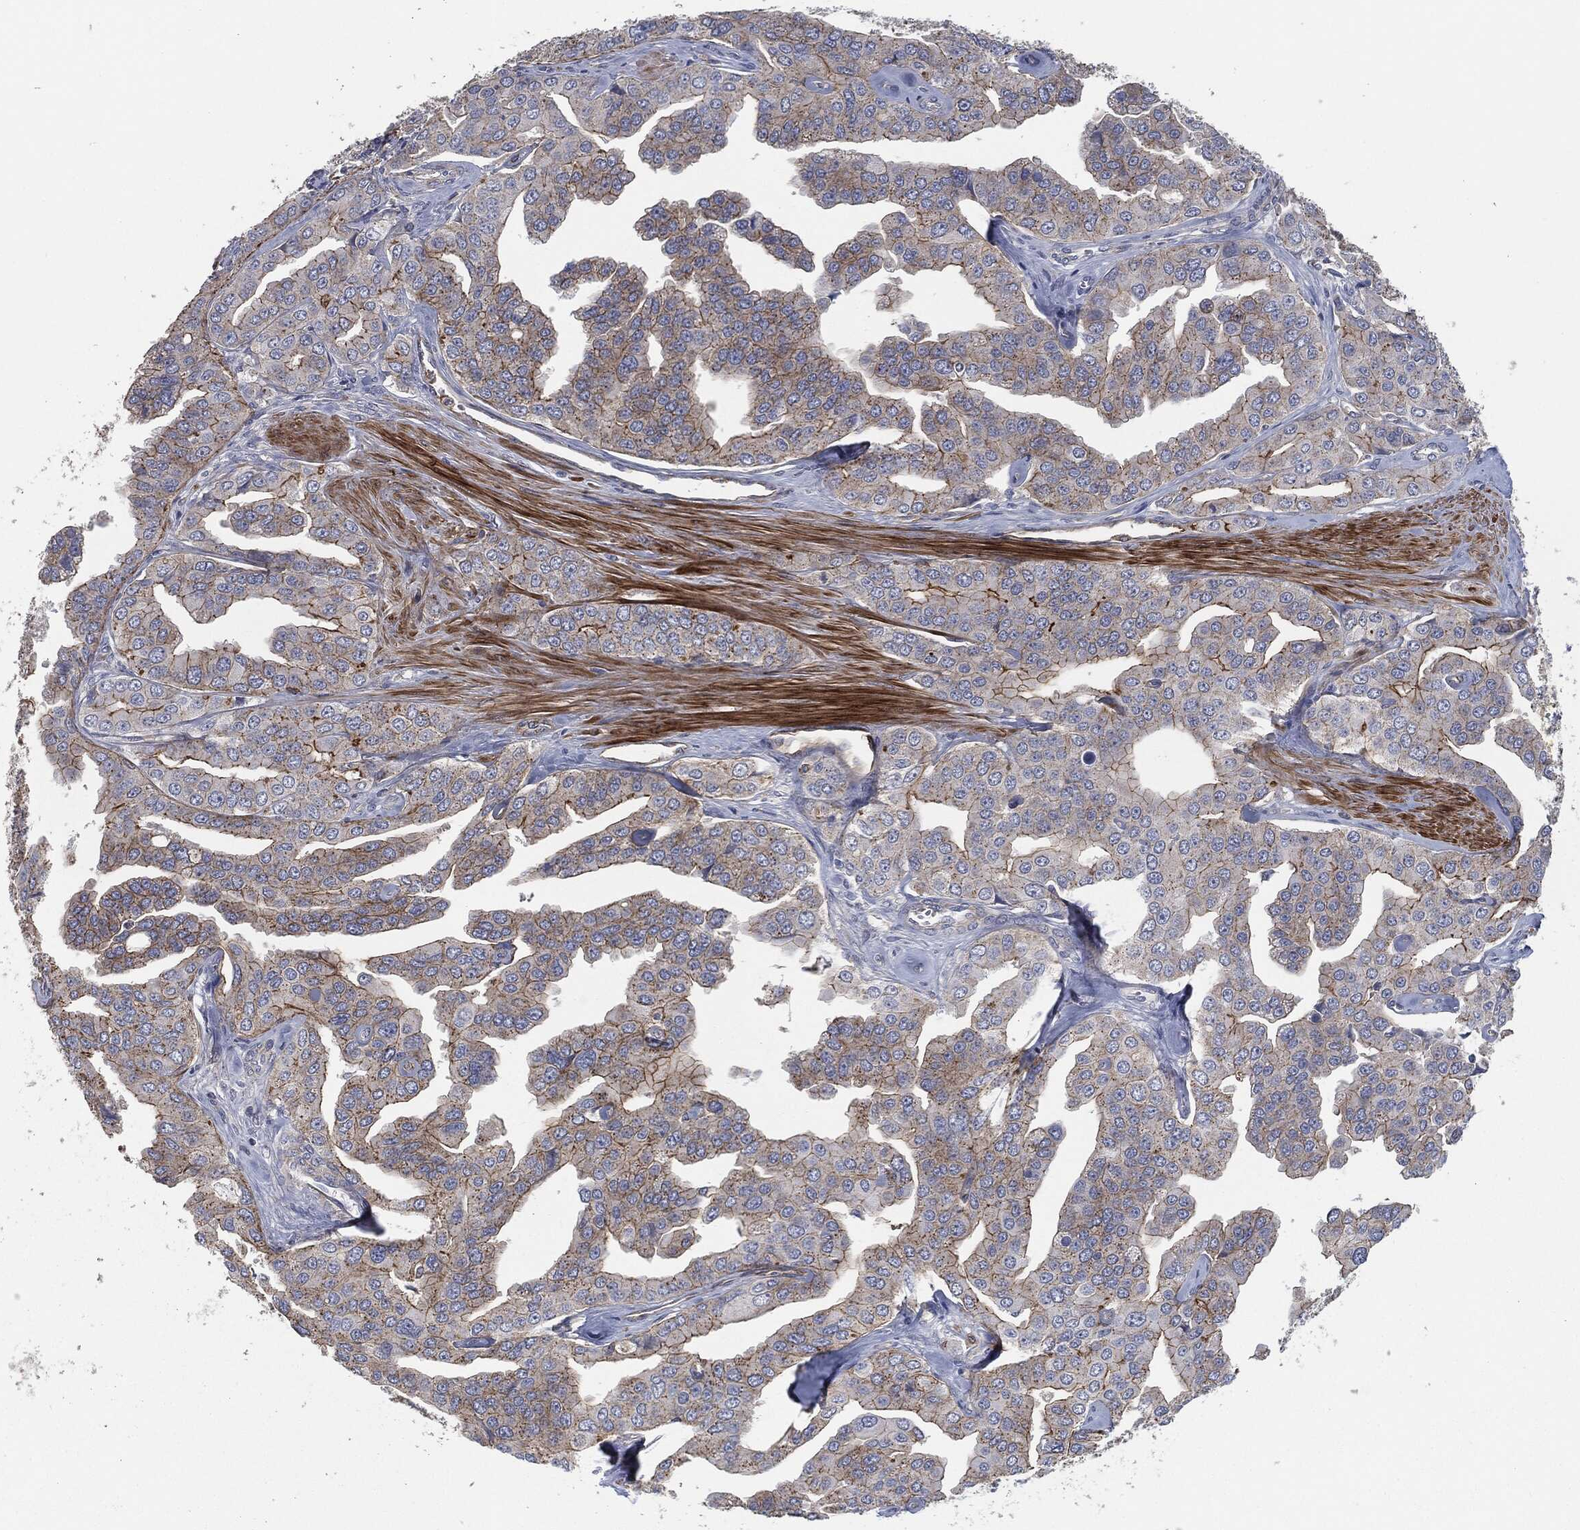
{"staining": {"intensity": "strong", "quantity": "<25%", "location": "cytoplasmic/membranous"}, "tissue": "prostate cancer", "cell_type": "Tumor cells", "image_type": "cancer", "snomed": [{"axis": "morphology", "description": "Adenocarcinoma, NOS"}, {"axis": "topography", "description": "Prostate and seminal vesicle, NOS"}, {"axis": "topography", "description": "Prostate"}], "caption": "Strong cytoplasmic/membranous expression for a protein is seen in about <25% of tumor cells of prostate cancer using IHC.", "gene": "SVIL", "patient": {"sex": "male", "age": 69}}